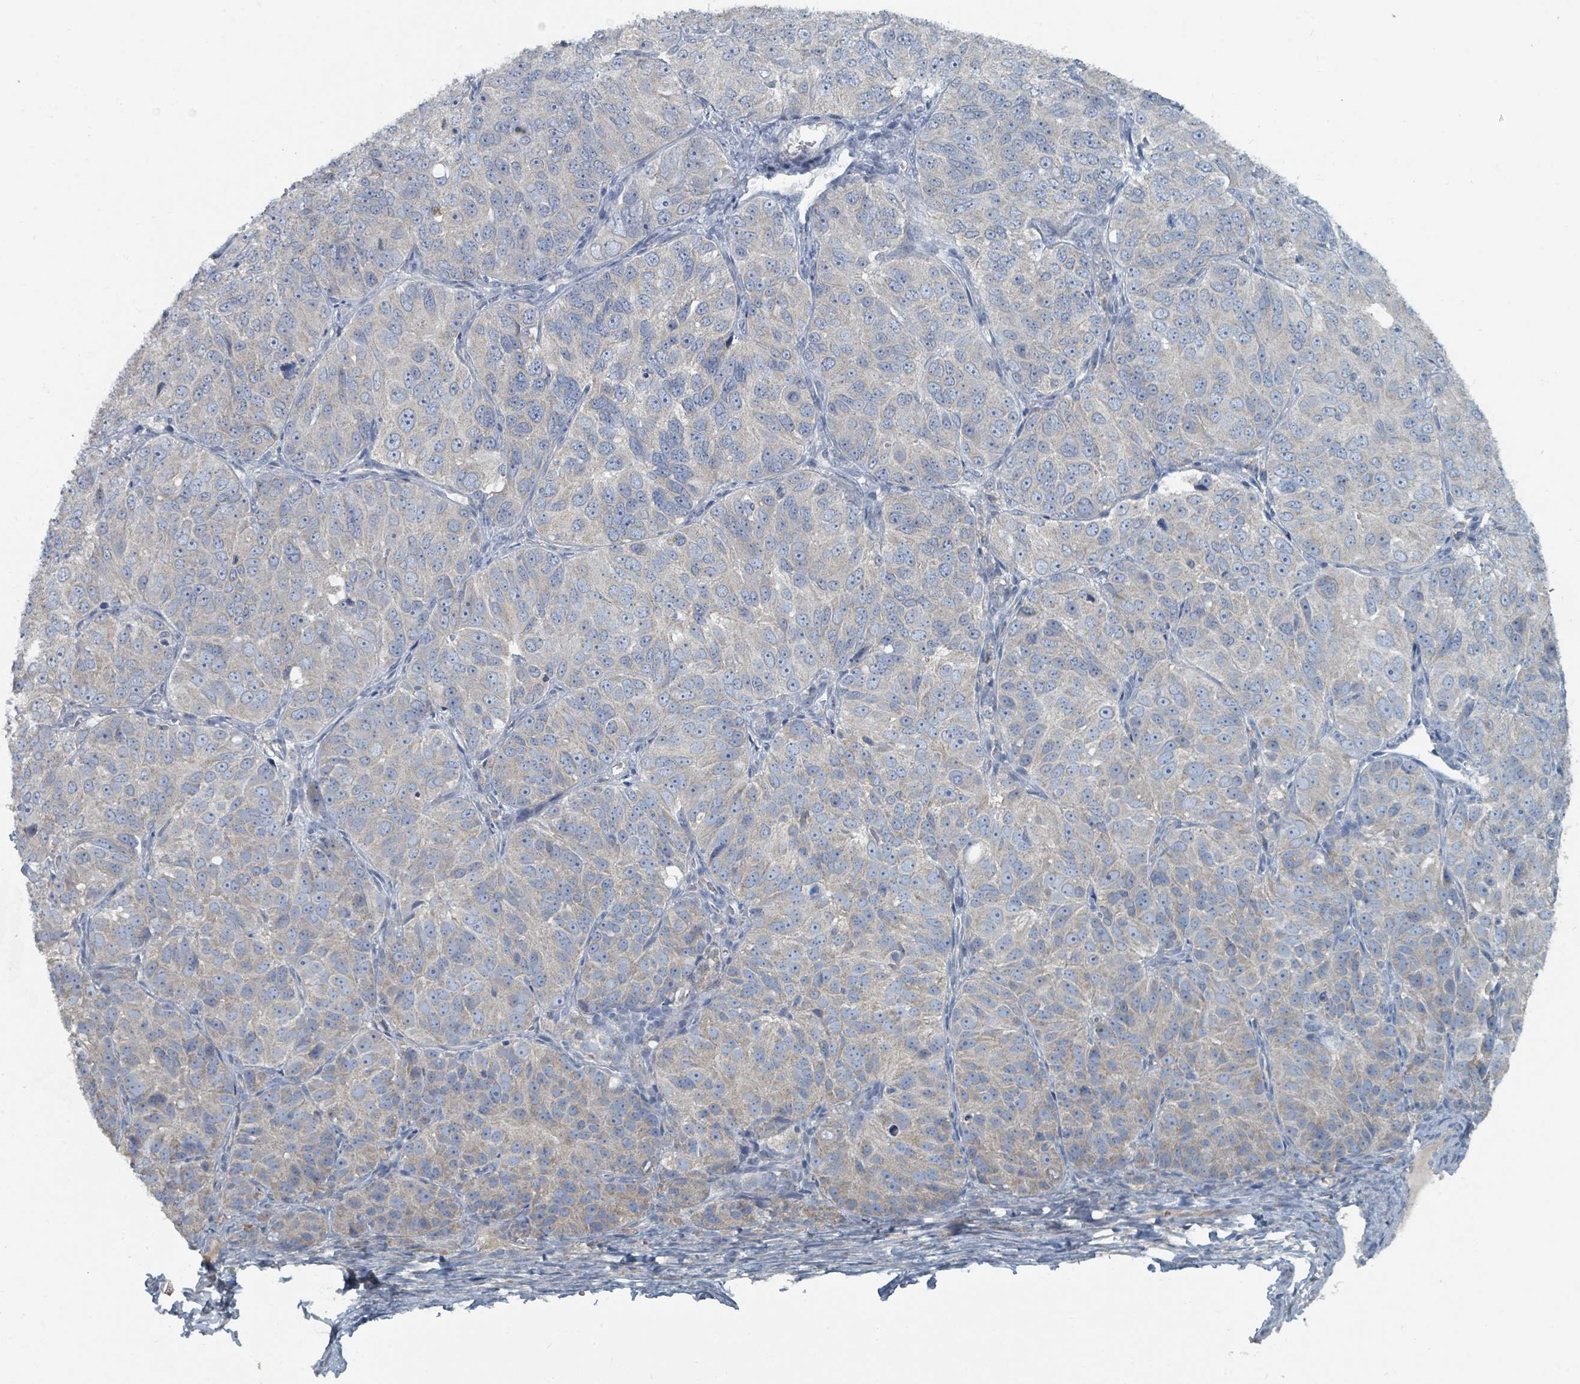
{"staining": {"intensity": "weak", "quantity": "<25%", "location": "cytoplasmic/membranous"}, "tissue": "ovarian cancer", "cell_type": "Tumor cells", "image_type": "cancer", "snomed": [{"axis": "morphology", "description": "Carcinoma, endometroid"}, {"axis": "topography", "description": "Ovary"}], "caption": "There is no significant expression in tumor cells of endometroid carcinoma (ovarian).", "gene": "RASA4", "patient": {"sex": "female", "age": 51}}